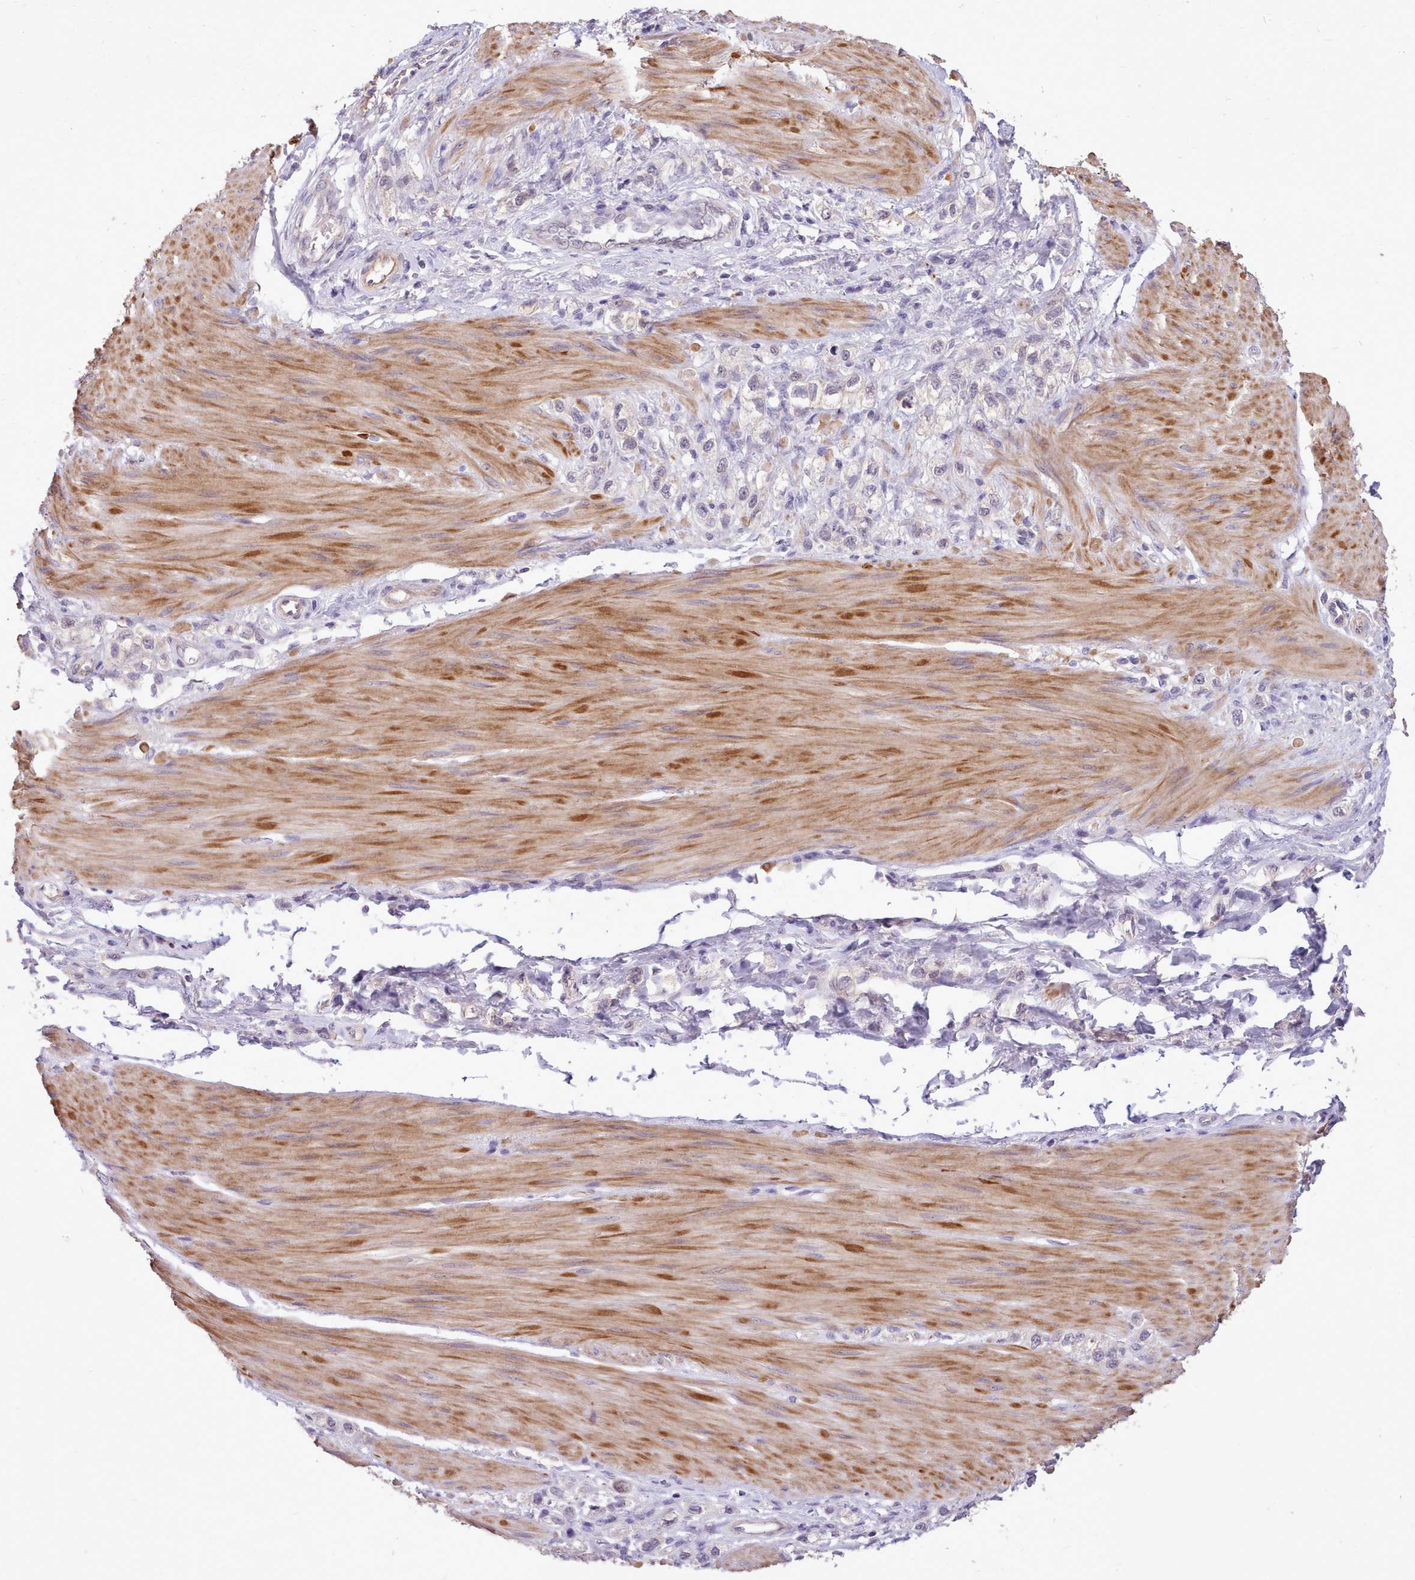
{"staining": {"intensity": "negative", "quantity": "none", "location": "none"}, "tissue": "stomach cancer", "cell_type": "Tumor cells", "image_type": "cancer", "snomed": [{"axis": "morphology", "description": "Adenocarcinoma, NOS"}, {"axis": "topography", "description": "Stomach"}], "caption": "Adenocarcinoma (stomach) was stained to show a protein in brown. There is no significant expression in tumor cells.", "gene": "ZNF607", "patient": {"sex": "female", "age": 65}}